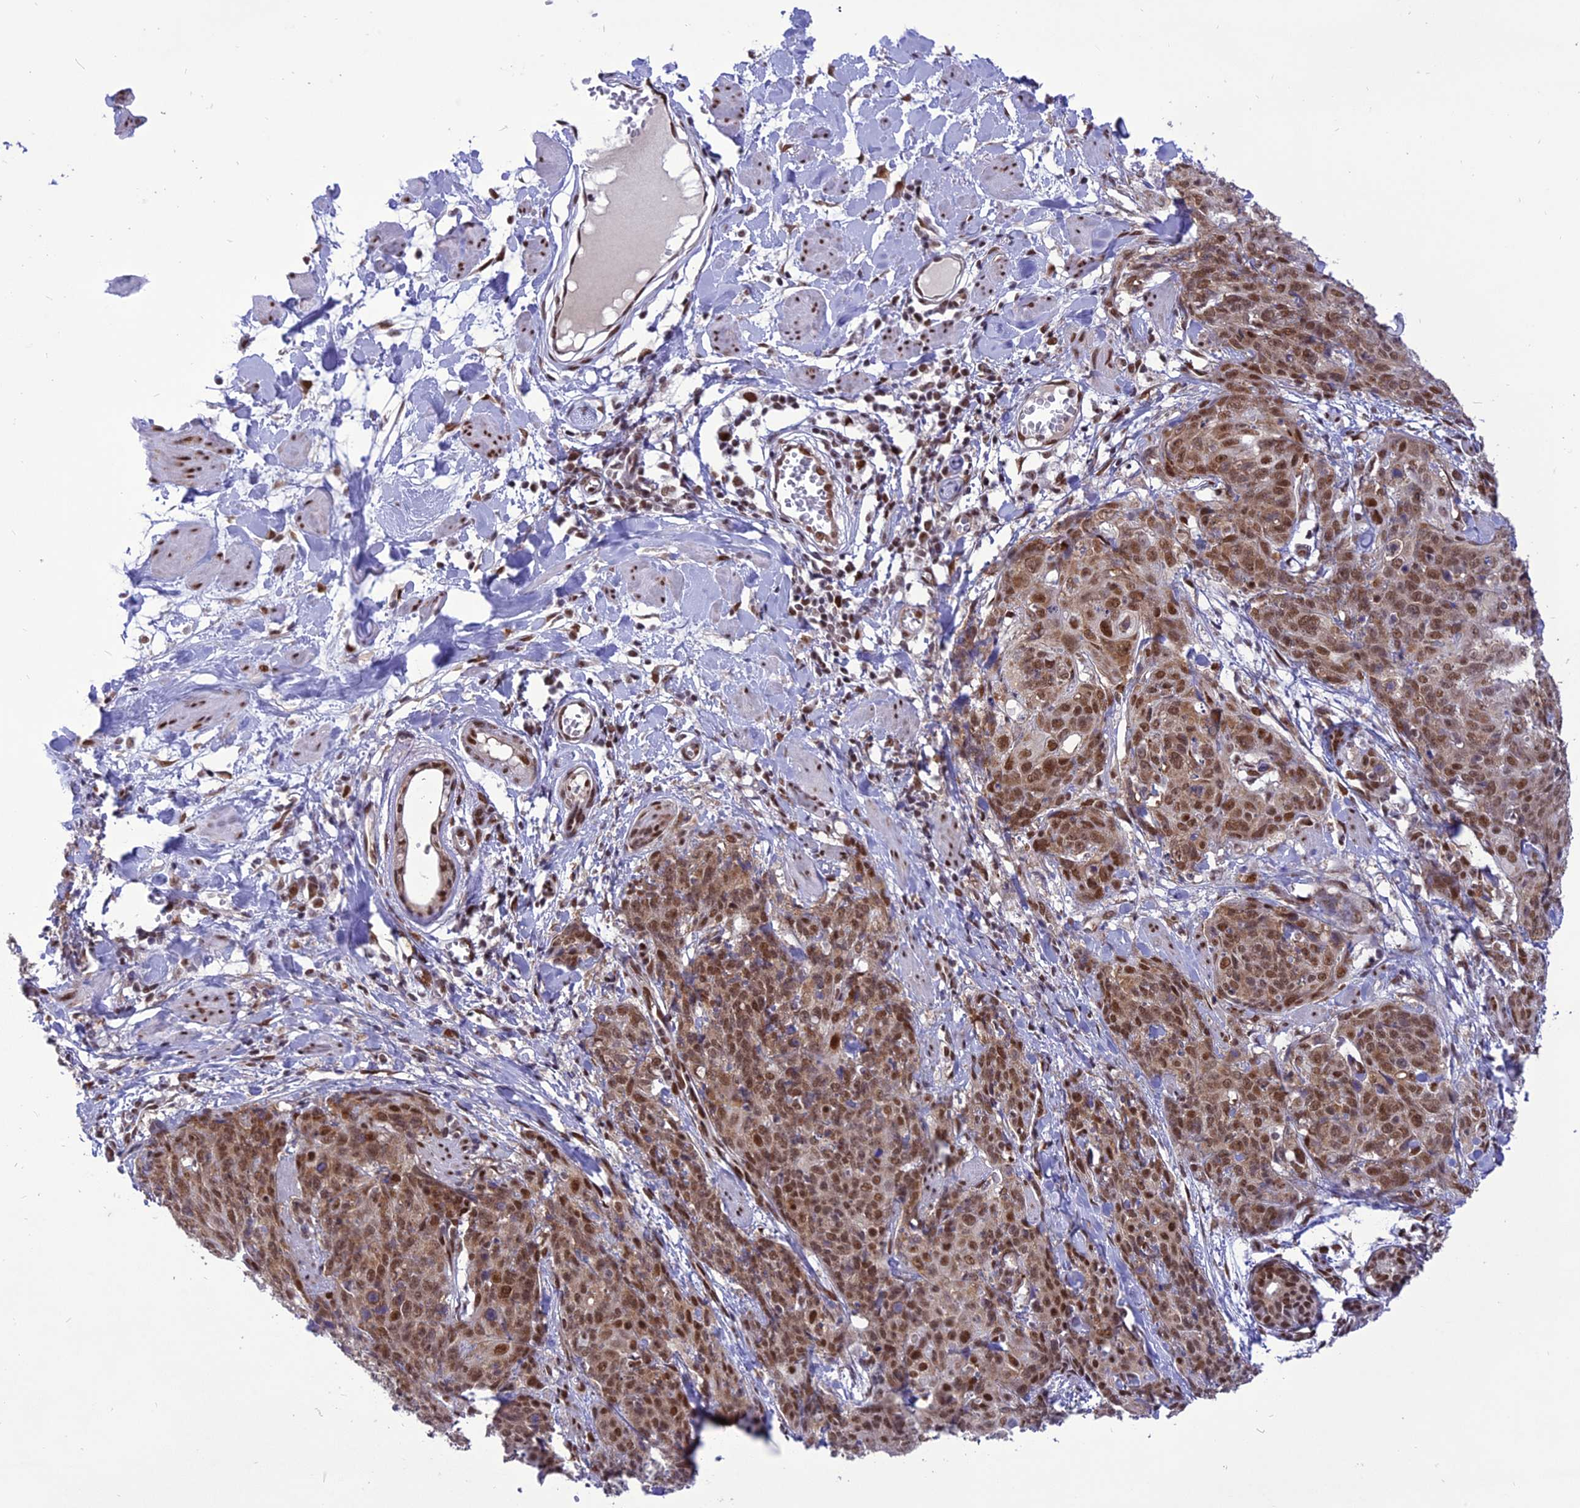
{"staining": {"intensity": "moderate", "quantity": ">75%", "location": "nuclear"}, "tissue": "skin cancer", "cell_type": "Tumor cells", "image_type": "cancer", "snomed": [{"axis": "morphology", "description": "Squamous cell carcinoma, NOS"}, {"axis": "topography", "description": "Skin"}, {"axis": "topography", "description": "Vulva"}], "caption": "Protein analysis of skin squamous cell carcinoma tissue reveals moderate nuclear positivity in approximately >75% of tumor cells.", "gene": "DDX1", "patient": {"sex": "female", "age": 85}}